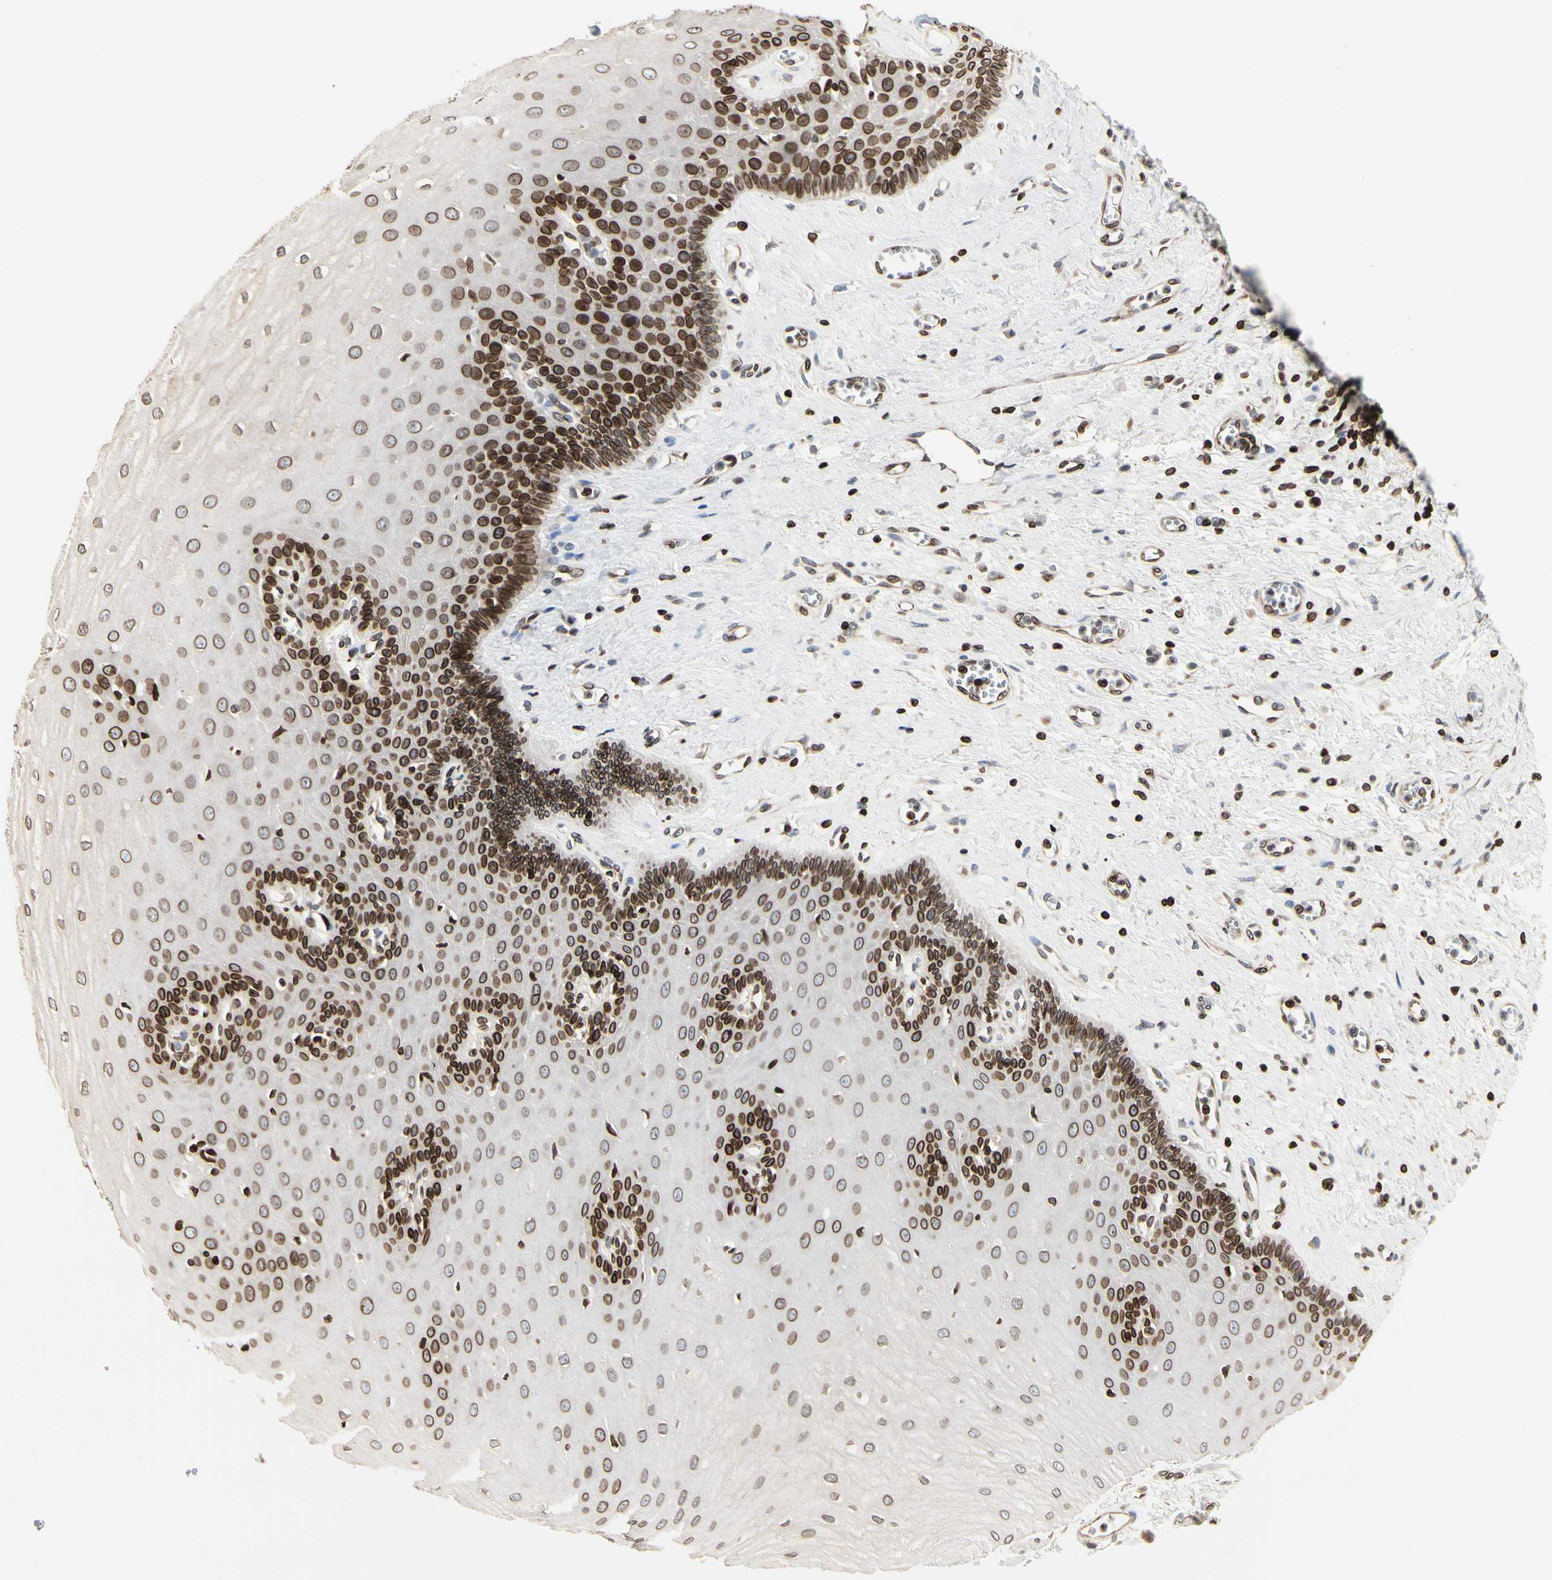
{"staining": {"intensity": "strong", "quantity": ">75%", "location": "cytoplasmic/membranous,nuclear"}, "tissue": "esophagus", "cell_type": "Squamous epithelial cells", "image_type": "normal", "snomed": [{"axis": "morphology", "description": "Normal tissue, NOS"}, {"axis": "morphology", "description": "Squamous cell carcinoma, NOS"}, {"axis": "topography", "description": "Esophagus"}], "caption": "Immunohistochemical staining of unremarkable esophagus demonstrates >75% levels of strong cytoplasmic/membranous,nuclear protein expression in approximately >75% of squamous epithelial cells.", "gene": "TMPO", "patient": {"sex": "male", "age": 65}}